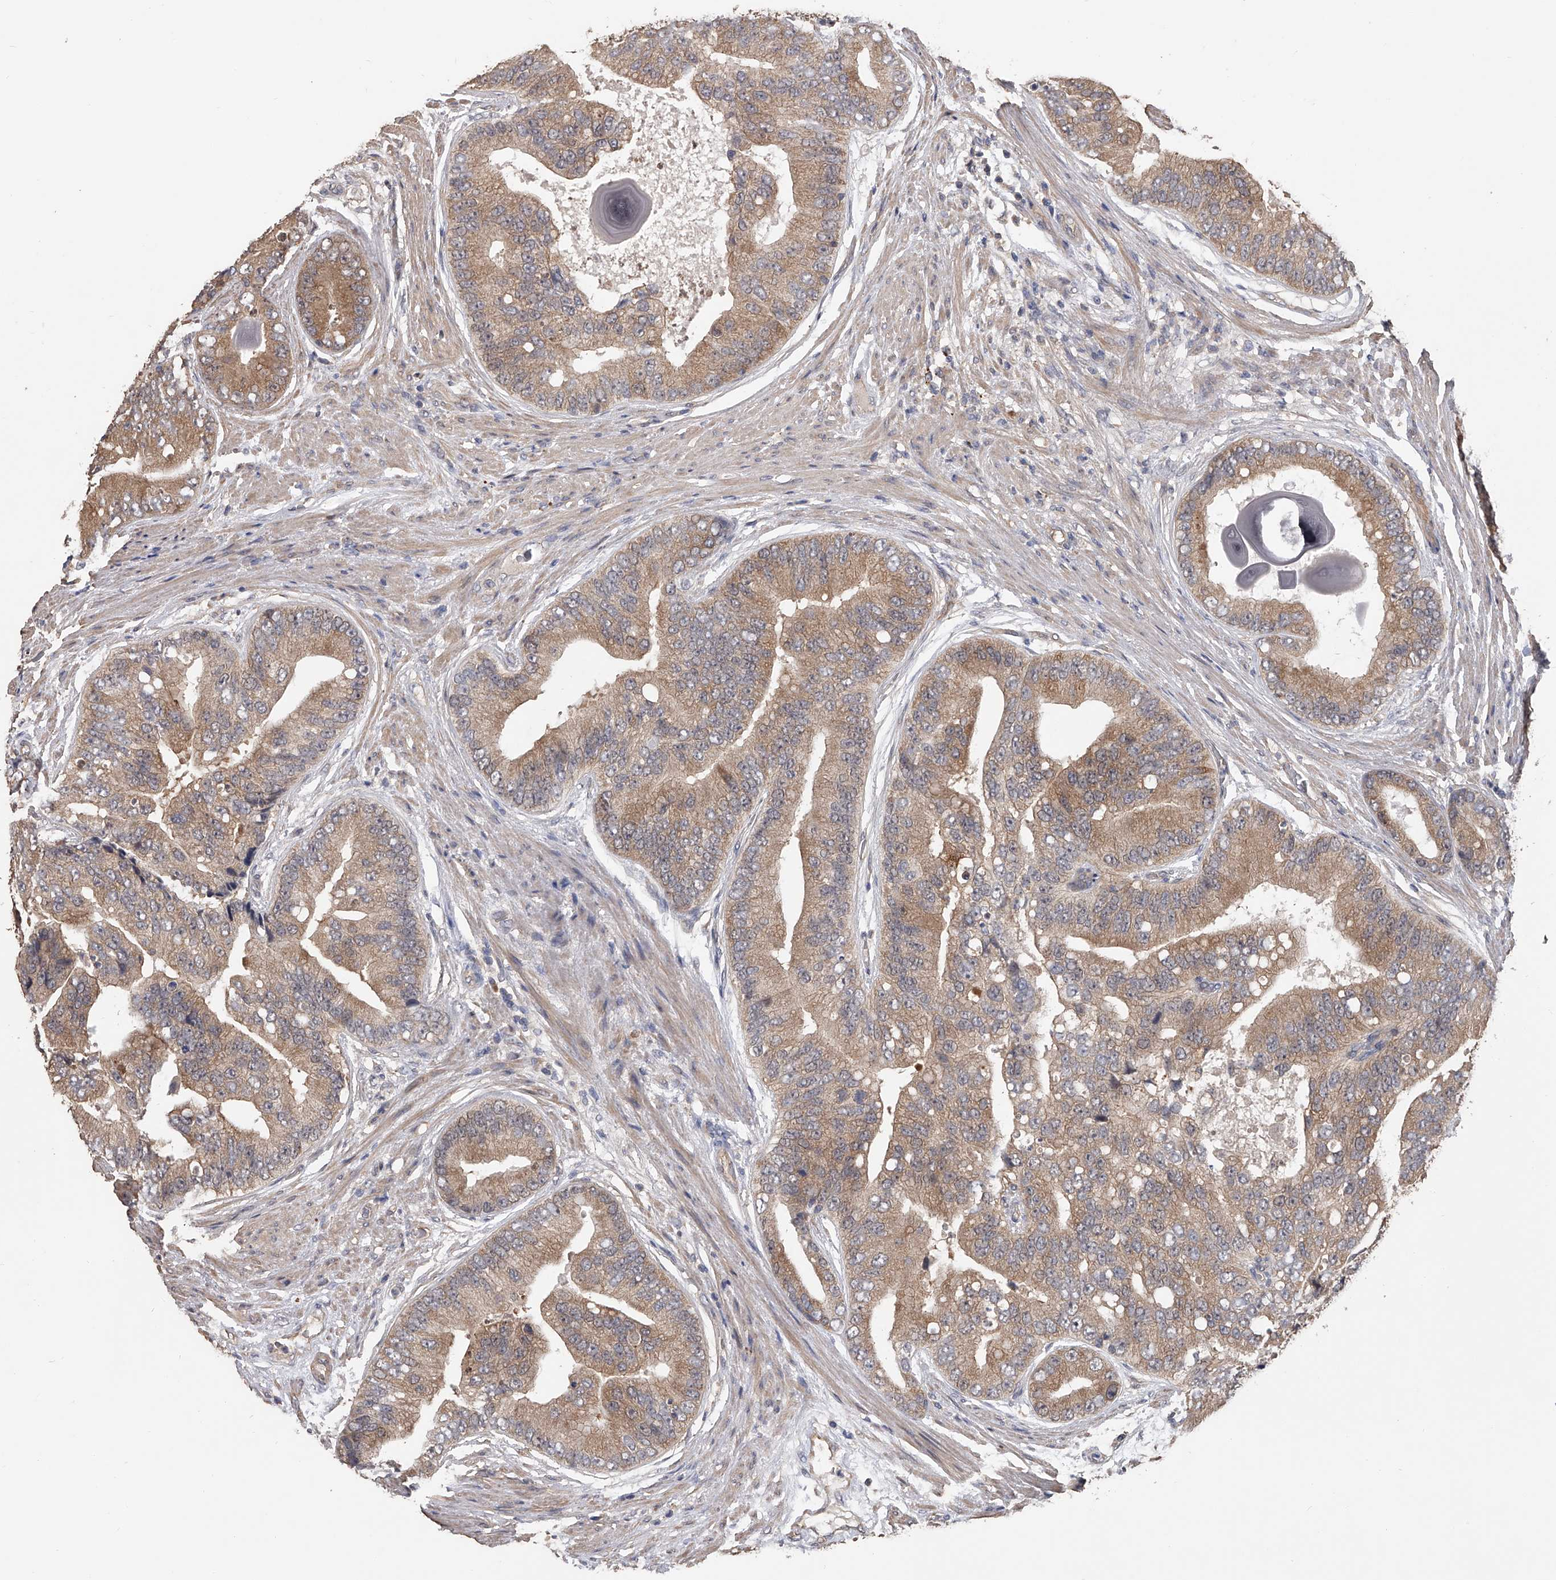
{"staining": {"intensity": "moderate", "quantity": ">75%", "location": "cytoplasmic/membranous"}, "tissue": "prostate cancer", "cell_type": "Tumor cells", "image_type": "cancer", "snomed": [{"axis": "morphology", "description": "Adenocarcinoma, High grade"}, {"axis": "topography", "description": "Prostate"}], "caption": "High-grade adenocarcinoma (prostate) stained with DAB (3,3'-diaminobenzidine) immunohistochemistry demonstrates medium levels of moderate cytoplasmic/membranous positivity in approximately >75% of tumor cells.", "gene": "CFAP298", "patient": {"sex": "male", "age": 70}}